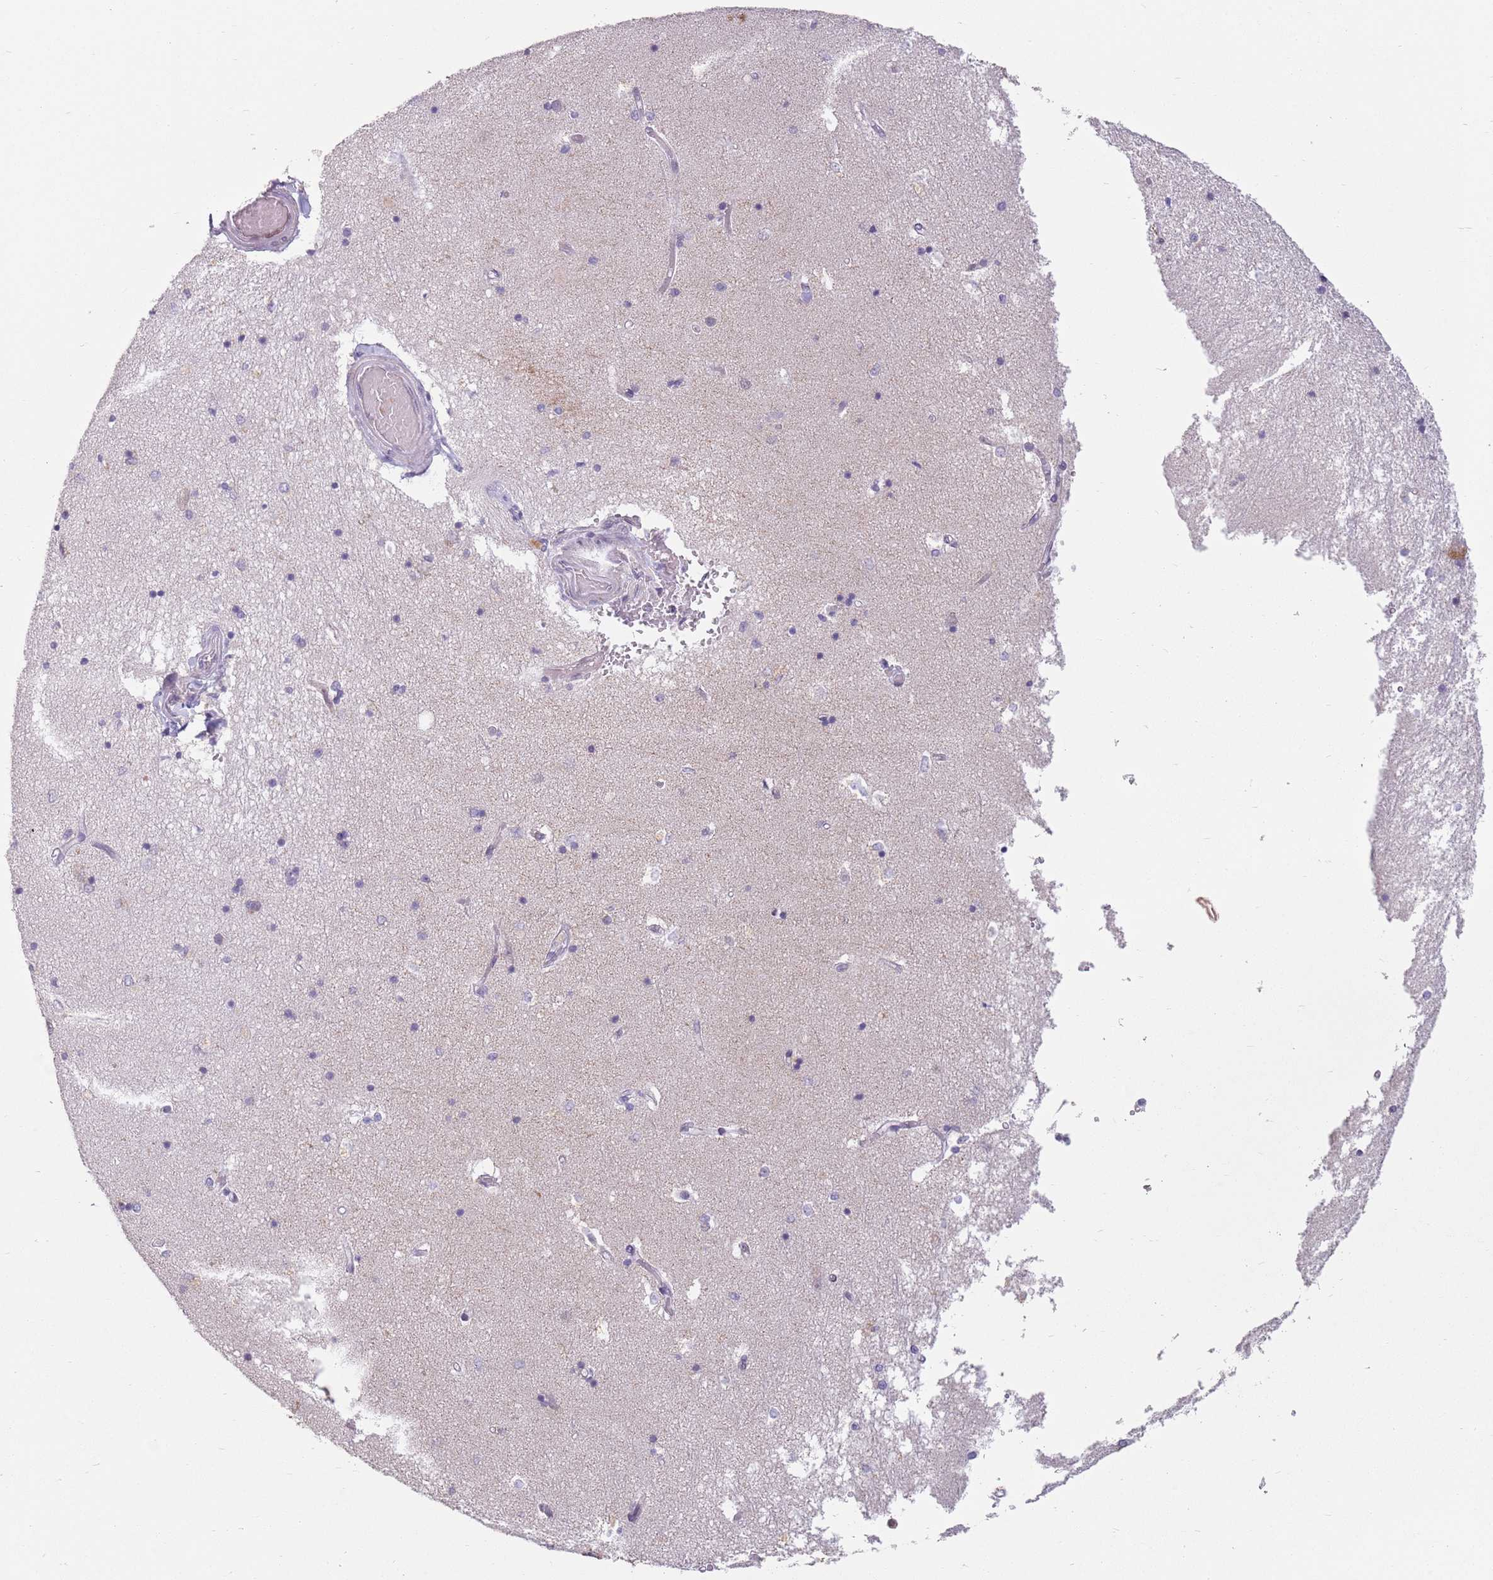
{"staining": {"intensity": "negative", "quantity": "none", "location": "none"}, "tissue": "hippocampus", "cell_type": "Glial cells", "image_type": "normal", "snomed": [{"axis": "morphology", "description": "Normal tissue, NOS"}, {"axis": "topography", "description": "Hippocampus"}], "caption": "Immunohistochemistry (IHC) of normal hippocampus shows no staining in glial cells.", "gene": "ZNF574", "patient": {"sex": "male", "age": 45}}